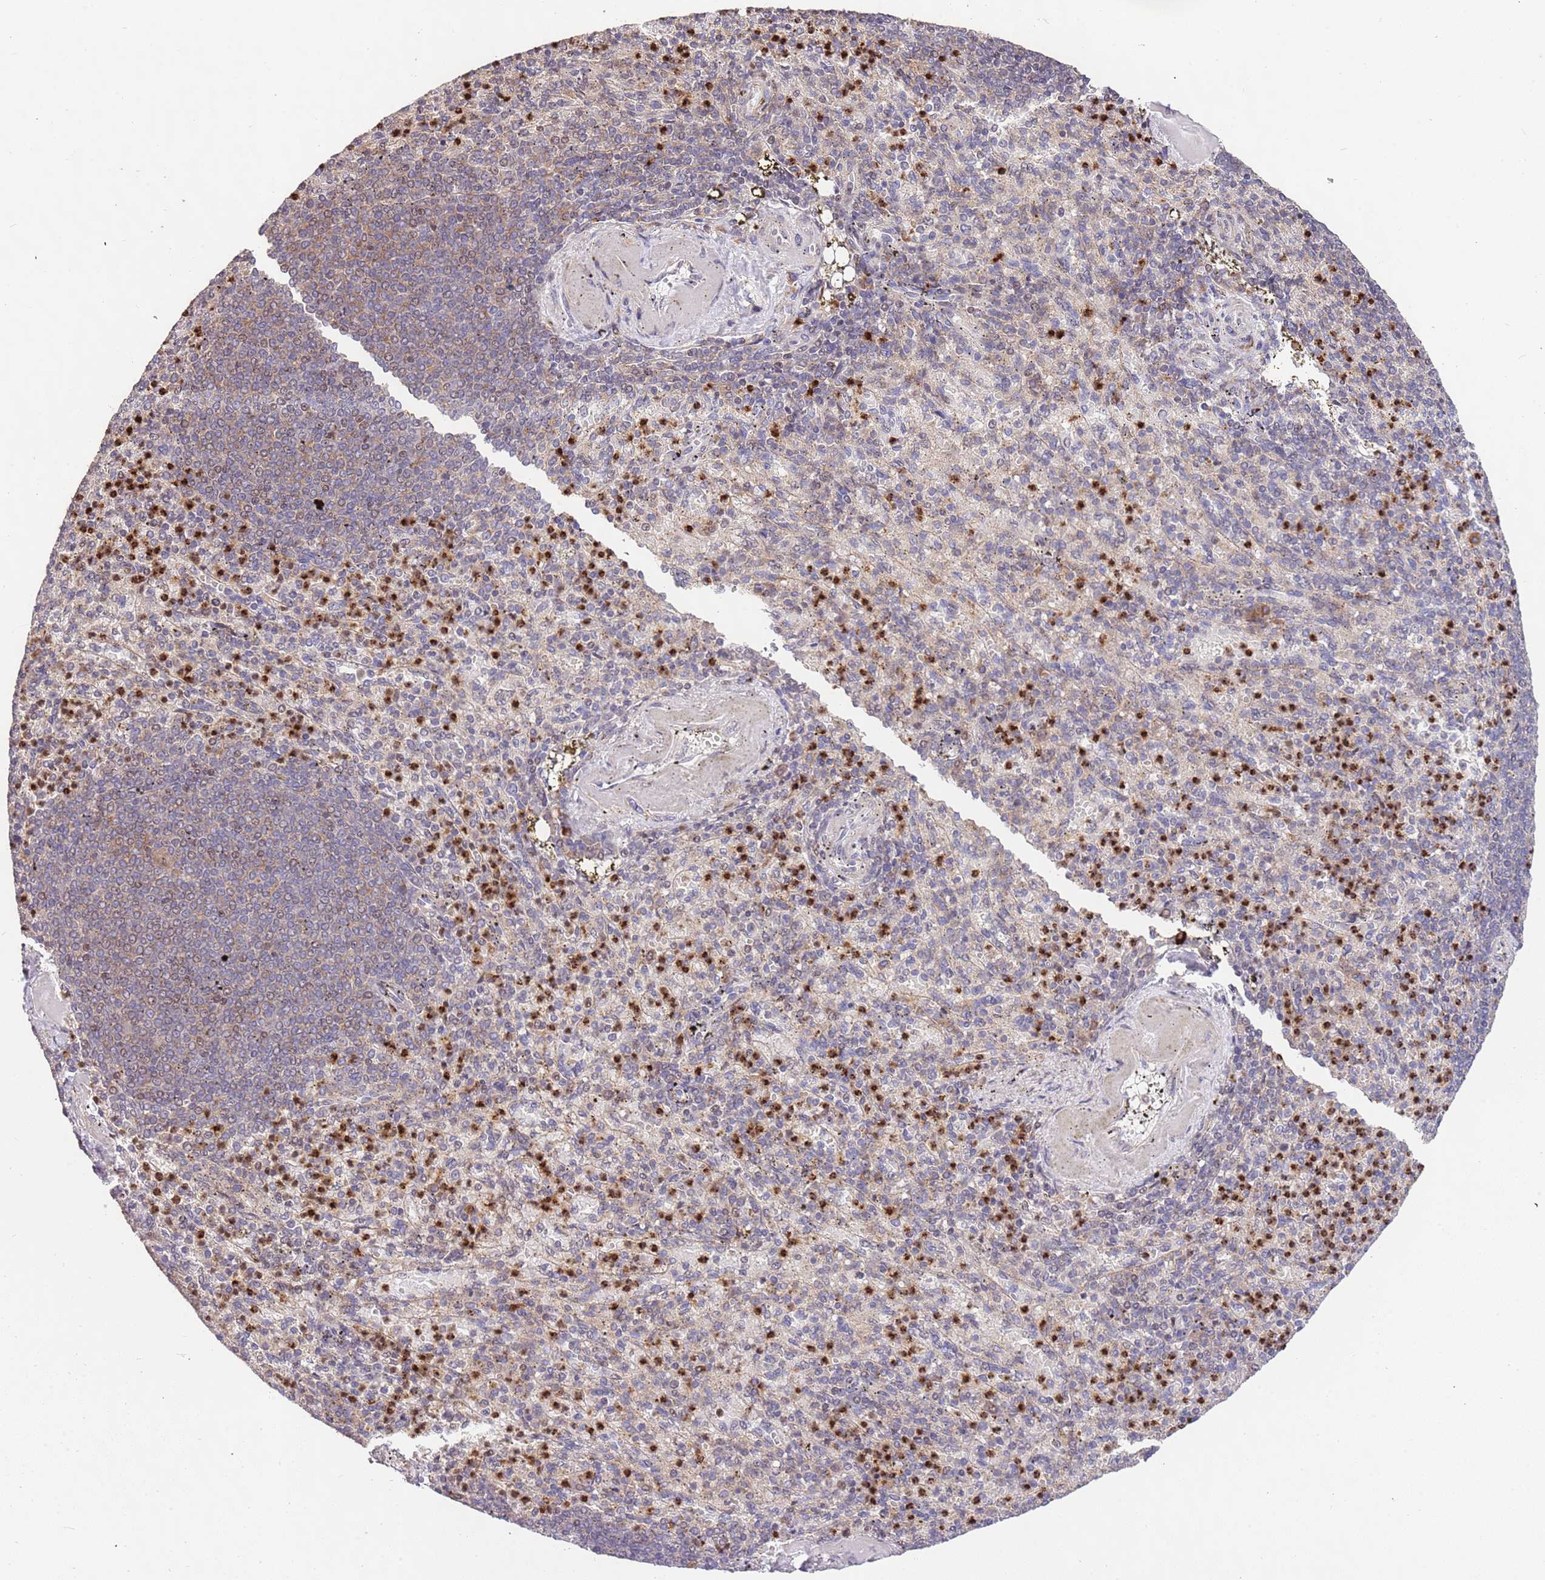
{"staining": {"intensity": "moderate", "quantity": "<25%", "location": "cytoplasmic/membranous,nuclear"}, "tissue": "spleen", "cell_type": "Cells in red pulp", "image_type": "normal", "snomed": [{"axis": "morphology", "description": "Normal tissue, NOS"}, {"axis": "topography", "description": "Spleen"}], "caption": "The image reveals staining of unremarkable spleen, revealing moderate cytoplasmic/membranous,nuclear protein positivity (brown color) within cells in red pulp.", "gene": "SLC16A4", "patient": {"sex": "female", "age": 74}}